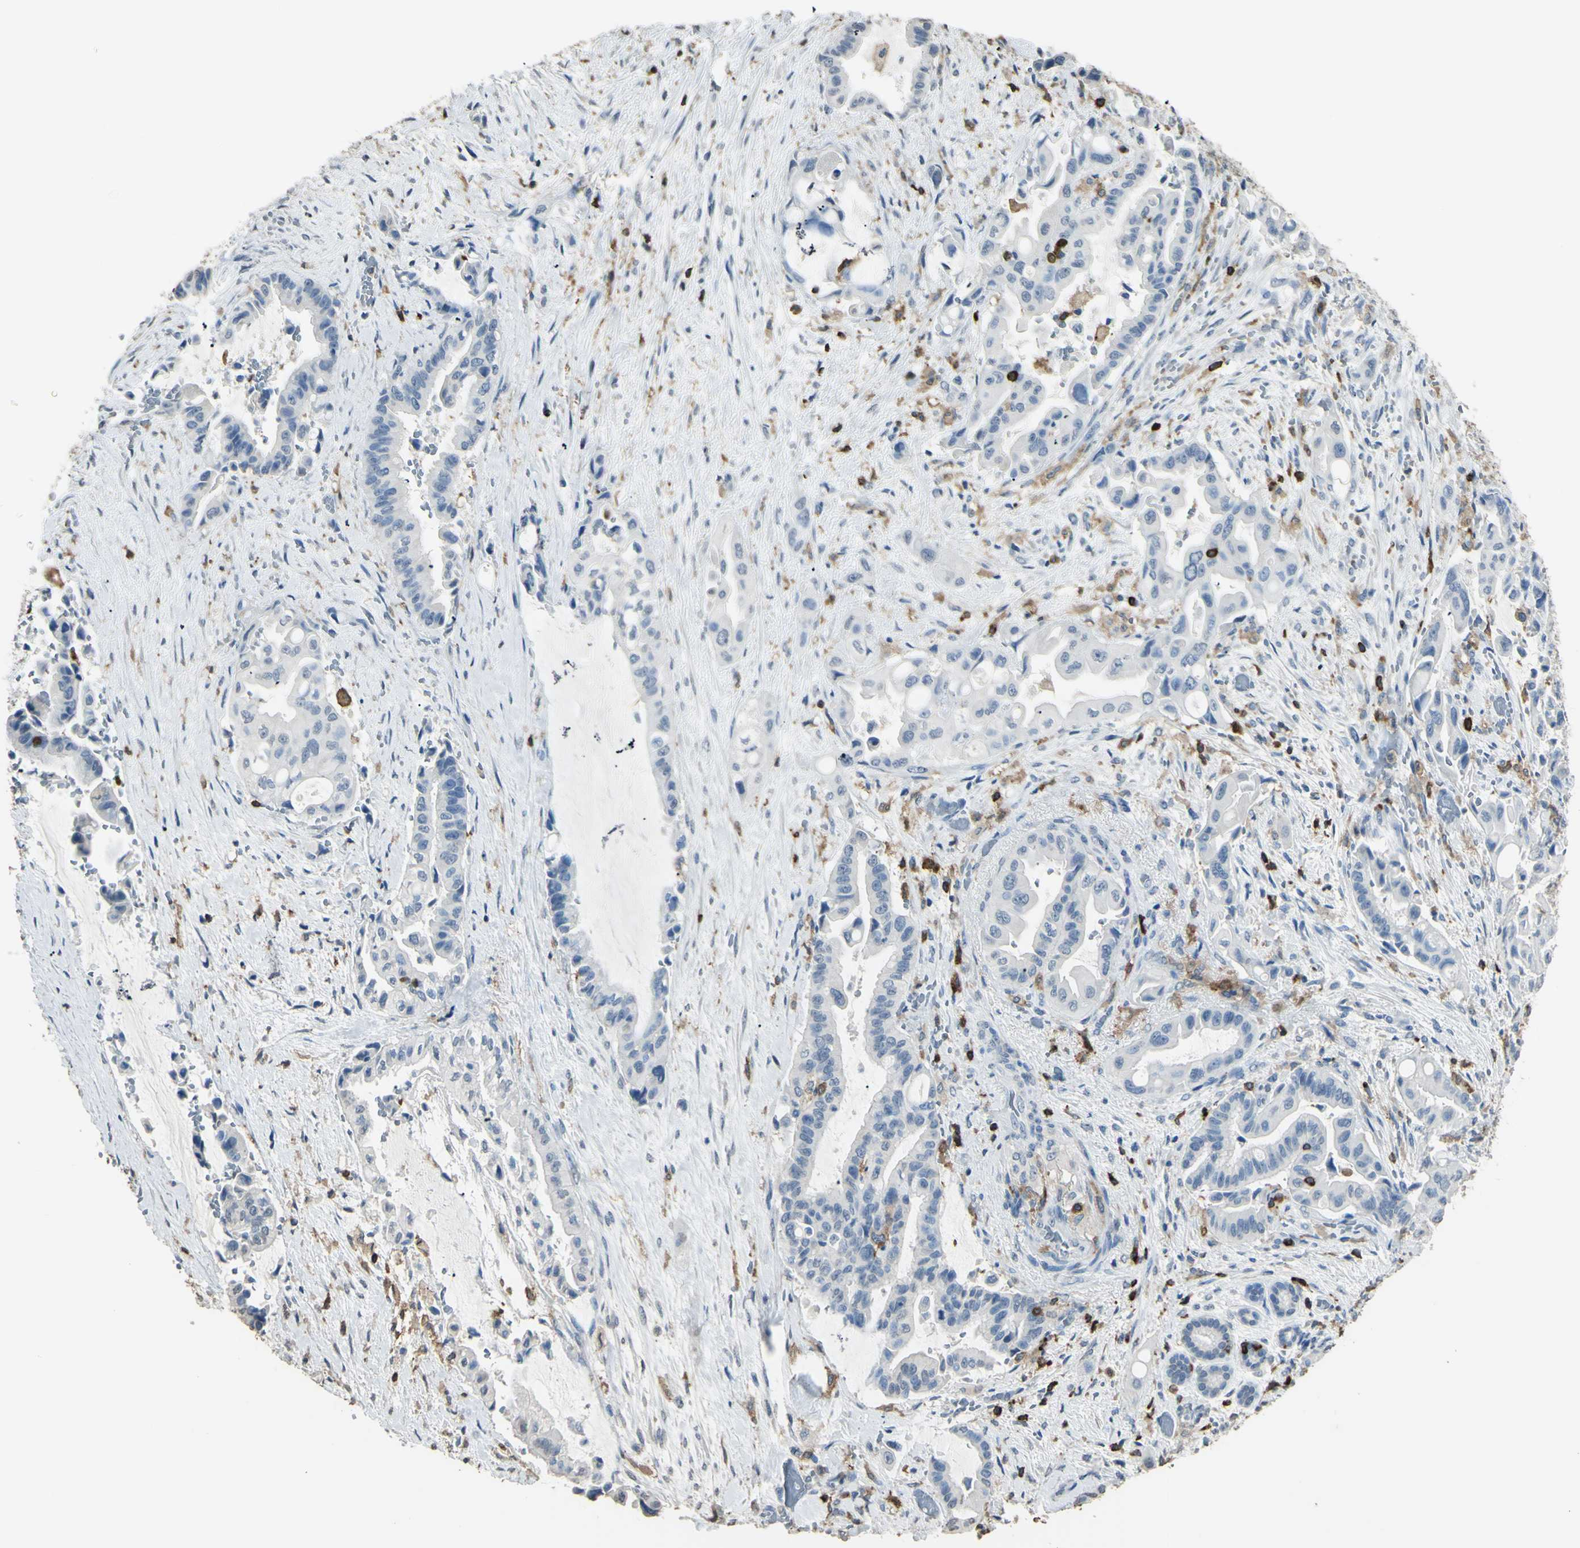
{"staining": {"intensity": "negative", "quantity": "none", "location": "none"}, "tissue": "liver cancer", "cell_type": "Tumor cells", "image_type": "cancer", "snomed": [{"axis": "morphology", "description": "Cholangiocarcinoma"}, {"axis": "topography", "description": "Liver"}], "caption": "High magnification brightfield microscopy of liver cancer (cholangiocarcinoma) stained with DAB (brown) and counterstained with hematoxylin (blue): tumor cells show no significant positivity.", "gene": "PSTPIP1", "patient": {"sex": "female", "age": 61}}